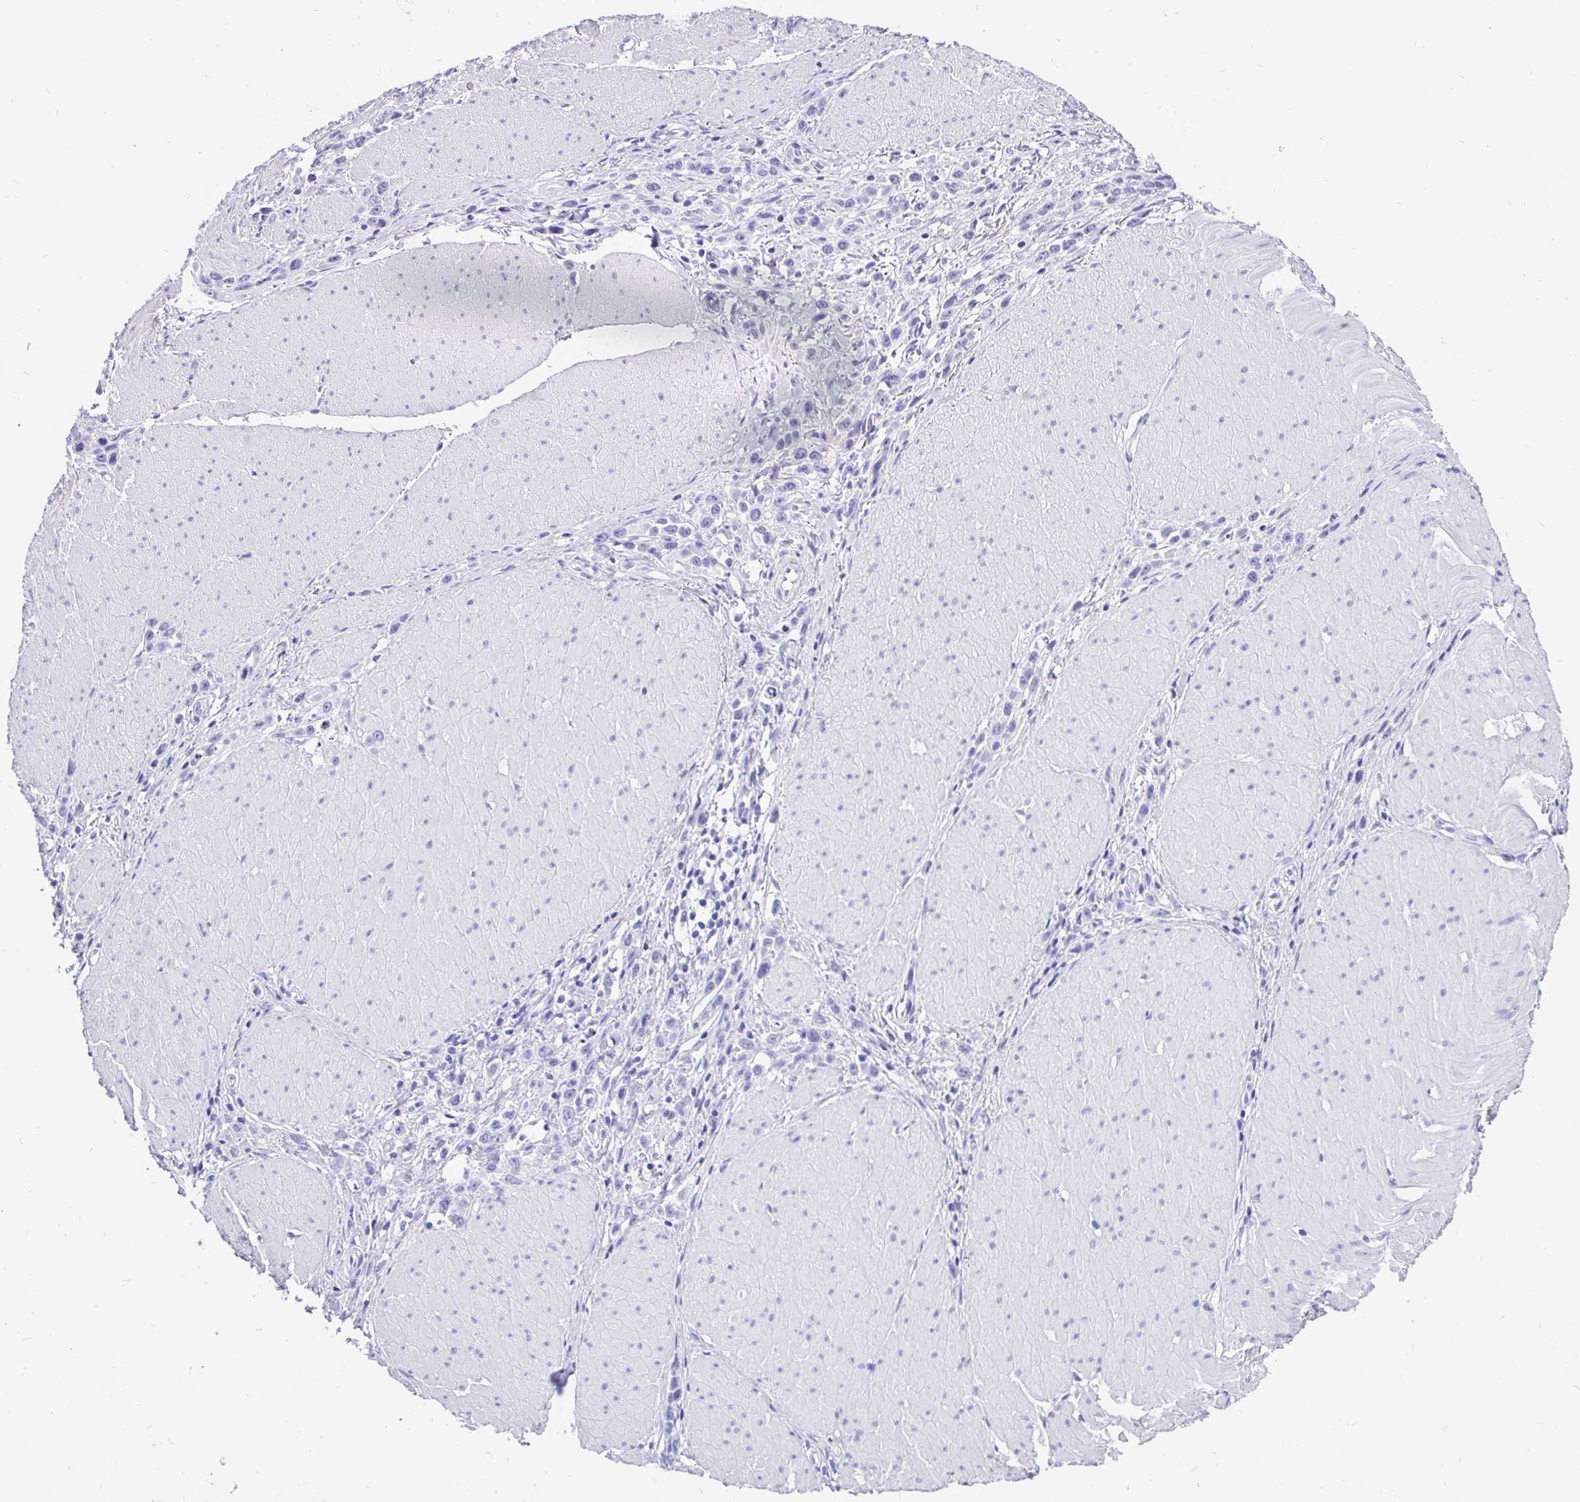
{"staining": {"intensity": "negative", "quantity": "none", "location": "none"}, "tissue": "stomach cancer", "cell_type": "Tumor cells", "image_type": "cancer", "snomed": [{"axis": "morphology", "description": "Adenocarcinoma, NOS"}, {"axis": "topography", "description": "Stomach"}], "caption": "Immunohistochemical staining of stomach adenocarcinoma demonstrates no significant staining in tumor cells.", "gene": "KRT13", "patient": {"sex": "male", "age": 47}}